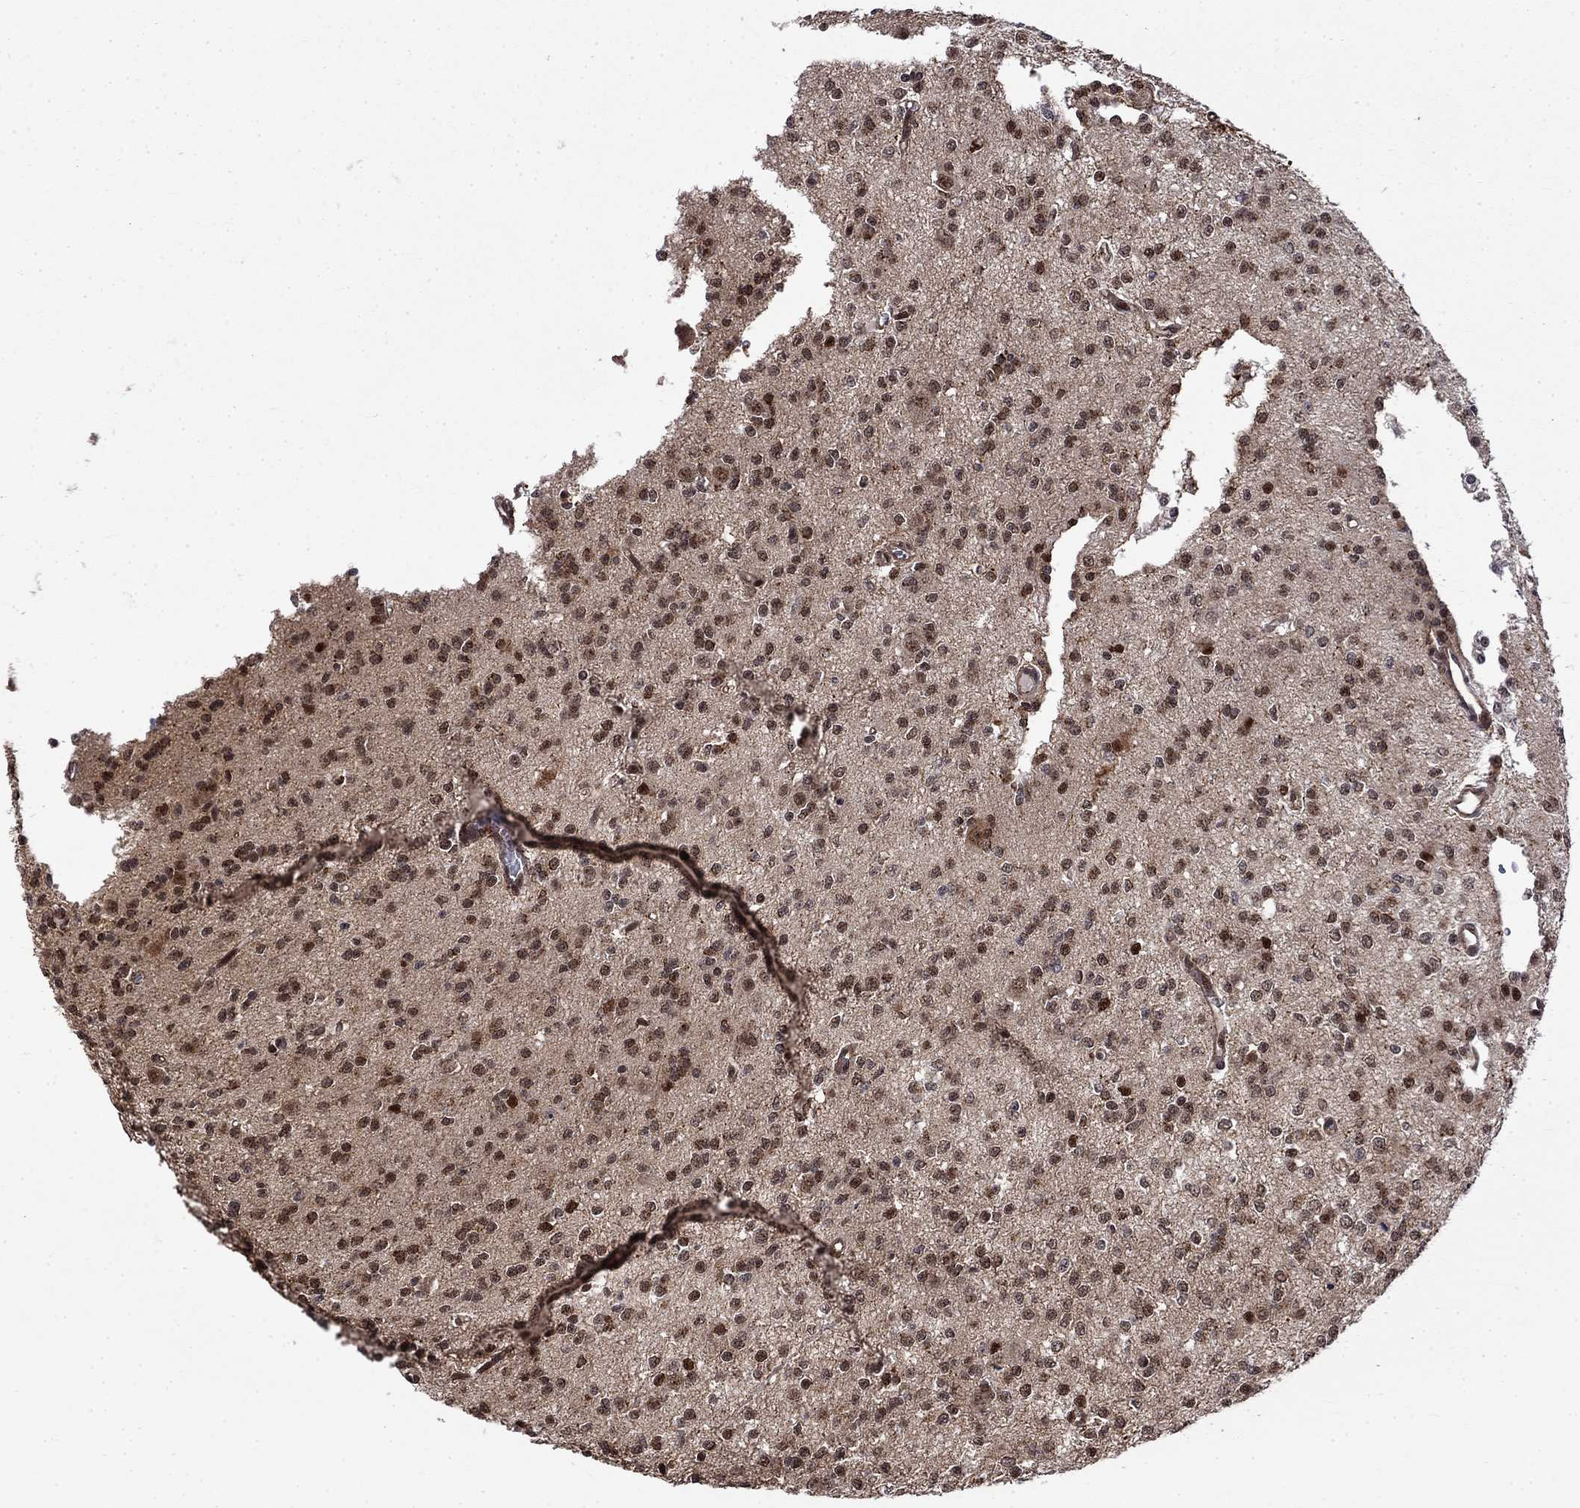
{"staining": {"intensity": "moderate", "quantity": "<25%", "location": "nuclear"}, "tissue": "glioma", "cell_type": "Tumor cells", "image_type": "cancer", "snomed": [{"axis": "morphology", "description": "Glioma, malignant, Low grade"}, {"axis": "topography", "description": "Brain"}], "caption": "Tumor cells exhibit low levels of moderate nuclear expression in about <25% of cells in human glioma.", "gene": "KPNA3", "patient": {"sex": "male", "age": 27}}